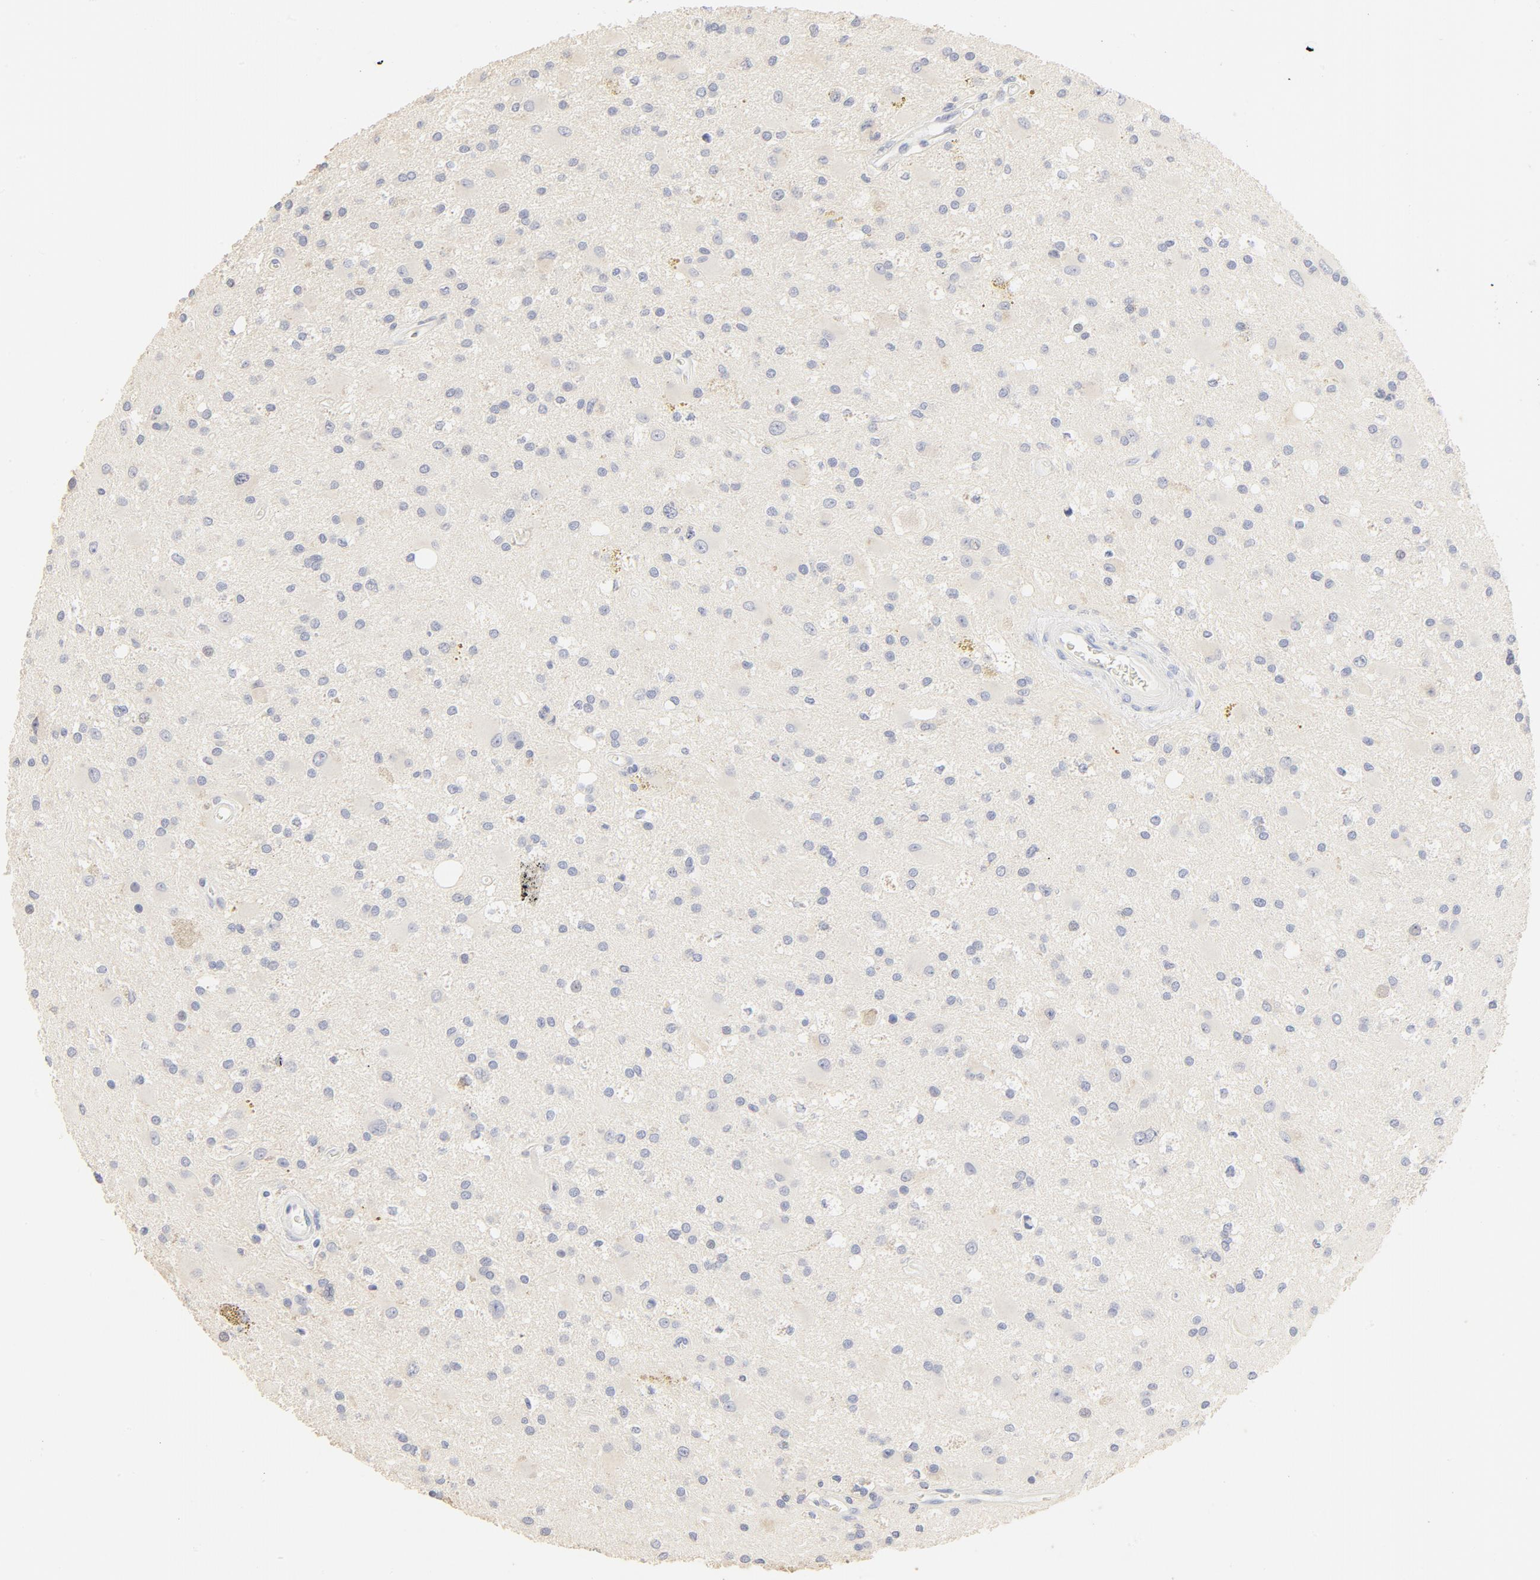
{"staining": {"intensity": "negative", "quantity": "none", "location": "none"}, "tissue": "glioma", "cell_type": "Tumor cells", "image_type": "cancer", "snomed": [{"axis": "morphology", "description": "Glioma, malignant, Low grade"}, {"axis": "topography", "description": "Brain"}], "caption": "IHC image of neoplastic tissue: glioma stained with DAB exhibits no significant protein positivity in tumor cells.", "gene": "FCGBP", "patient": {"sex": "male", "age": 58}}